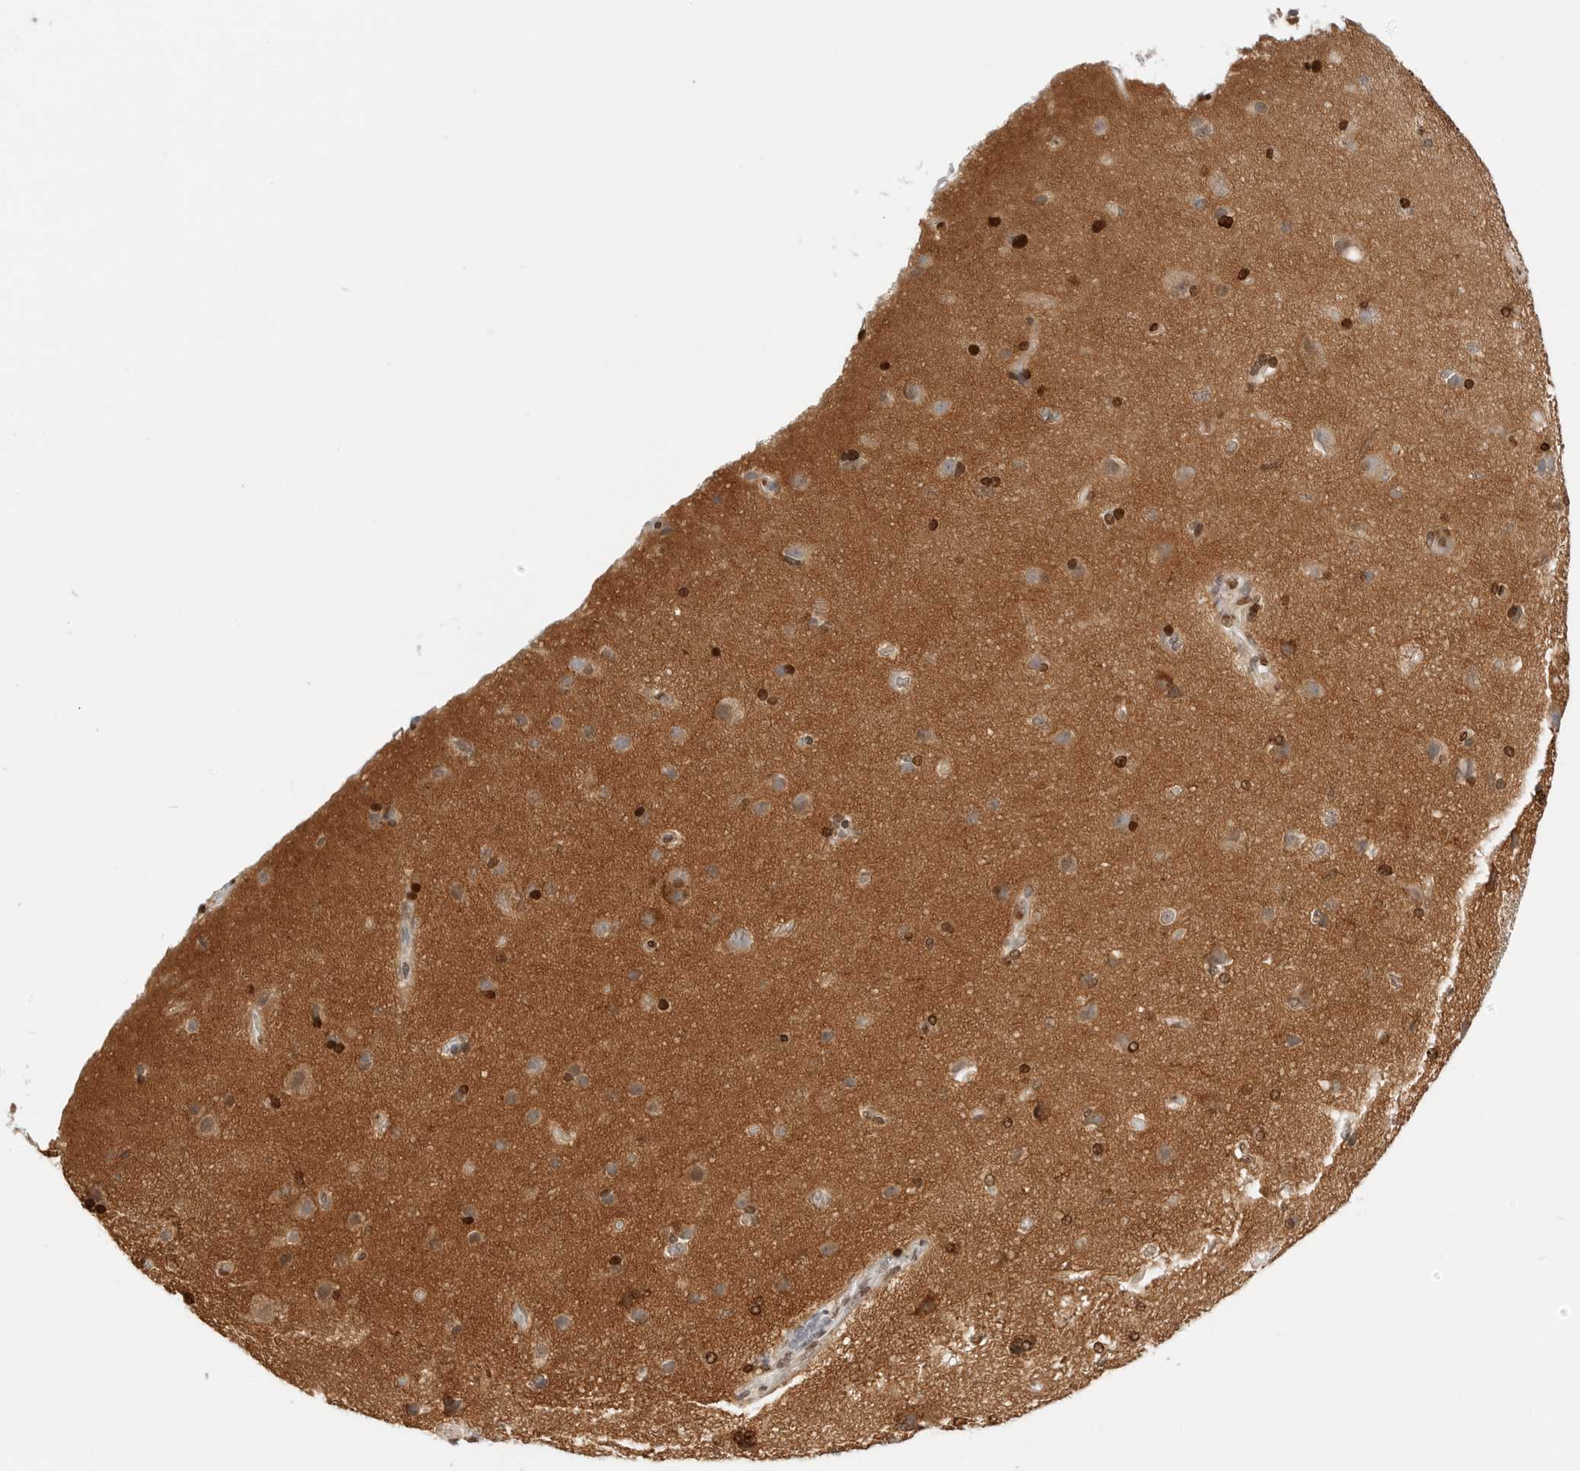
{"staining": {"intensity": "weak", "quantity": "25%-75%", "location": "cytoplasmic/membranous"}, "tissue": "cerebral cortex", "cell_type": "Endothelial cells", "image_type": "normal", "snomed": [{"axis": "morphology", "description": "Normal tissue, NOS"}, {"axis": "topography", "description": "Cerebral cortex"}], "caption": "Human cerebral cortex stained for a protein (brown) displays weak cytoplasmic/membranous positive staining in approximately 25%-75% of endothelial cells.", "gene": "SPIDR", "patient": {"sex": "male", "age": 62}}